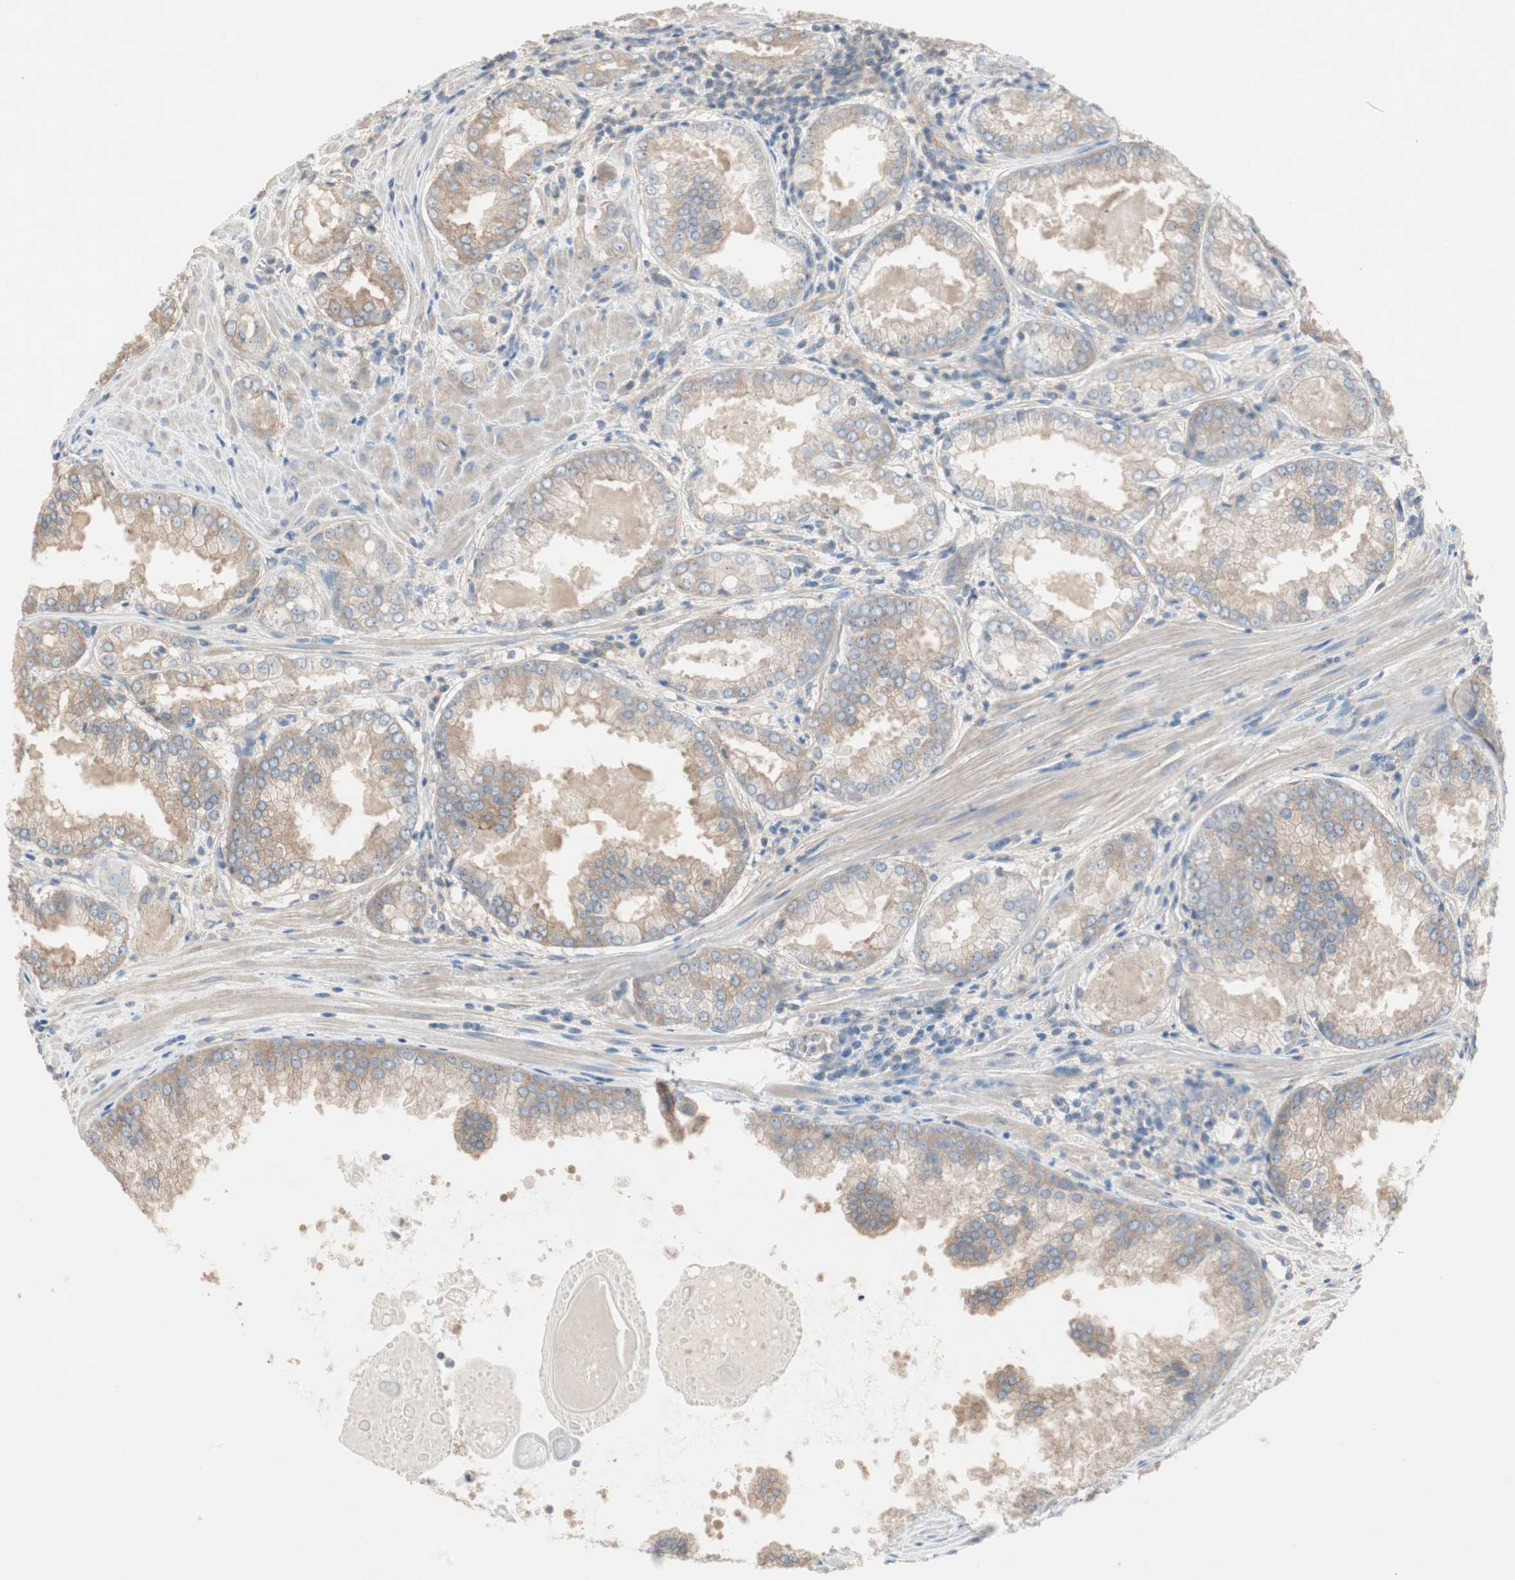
{"staining": {"intensity": "weak", "quantity": "25%-75%", "location": "cytoplasmic/membranous"}, "tissue": "prostate cancer", "cell_type": "Tumor cells", "image_type": "cancer", "snomed": [{"axis": "morphology", "description": "Adenocarcinoma, Low grade"}, {"axis": "topography", "description": "Prostate"}], "caption": "High-power microscopy captured an immunohistochemistry (IHC) photomicrograph of adenocarcinoma (low-grade) (prostate), revealing weak cytoplasmic/membranous staining in about 25%-75% of tumor cells.", "gene": "GLUL", "patient": {"sex": "male", "age": 64}}